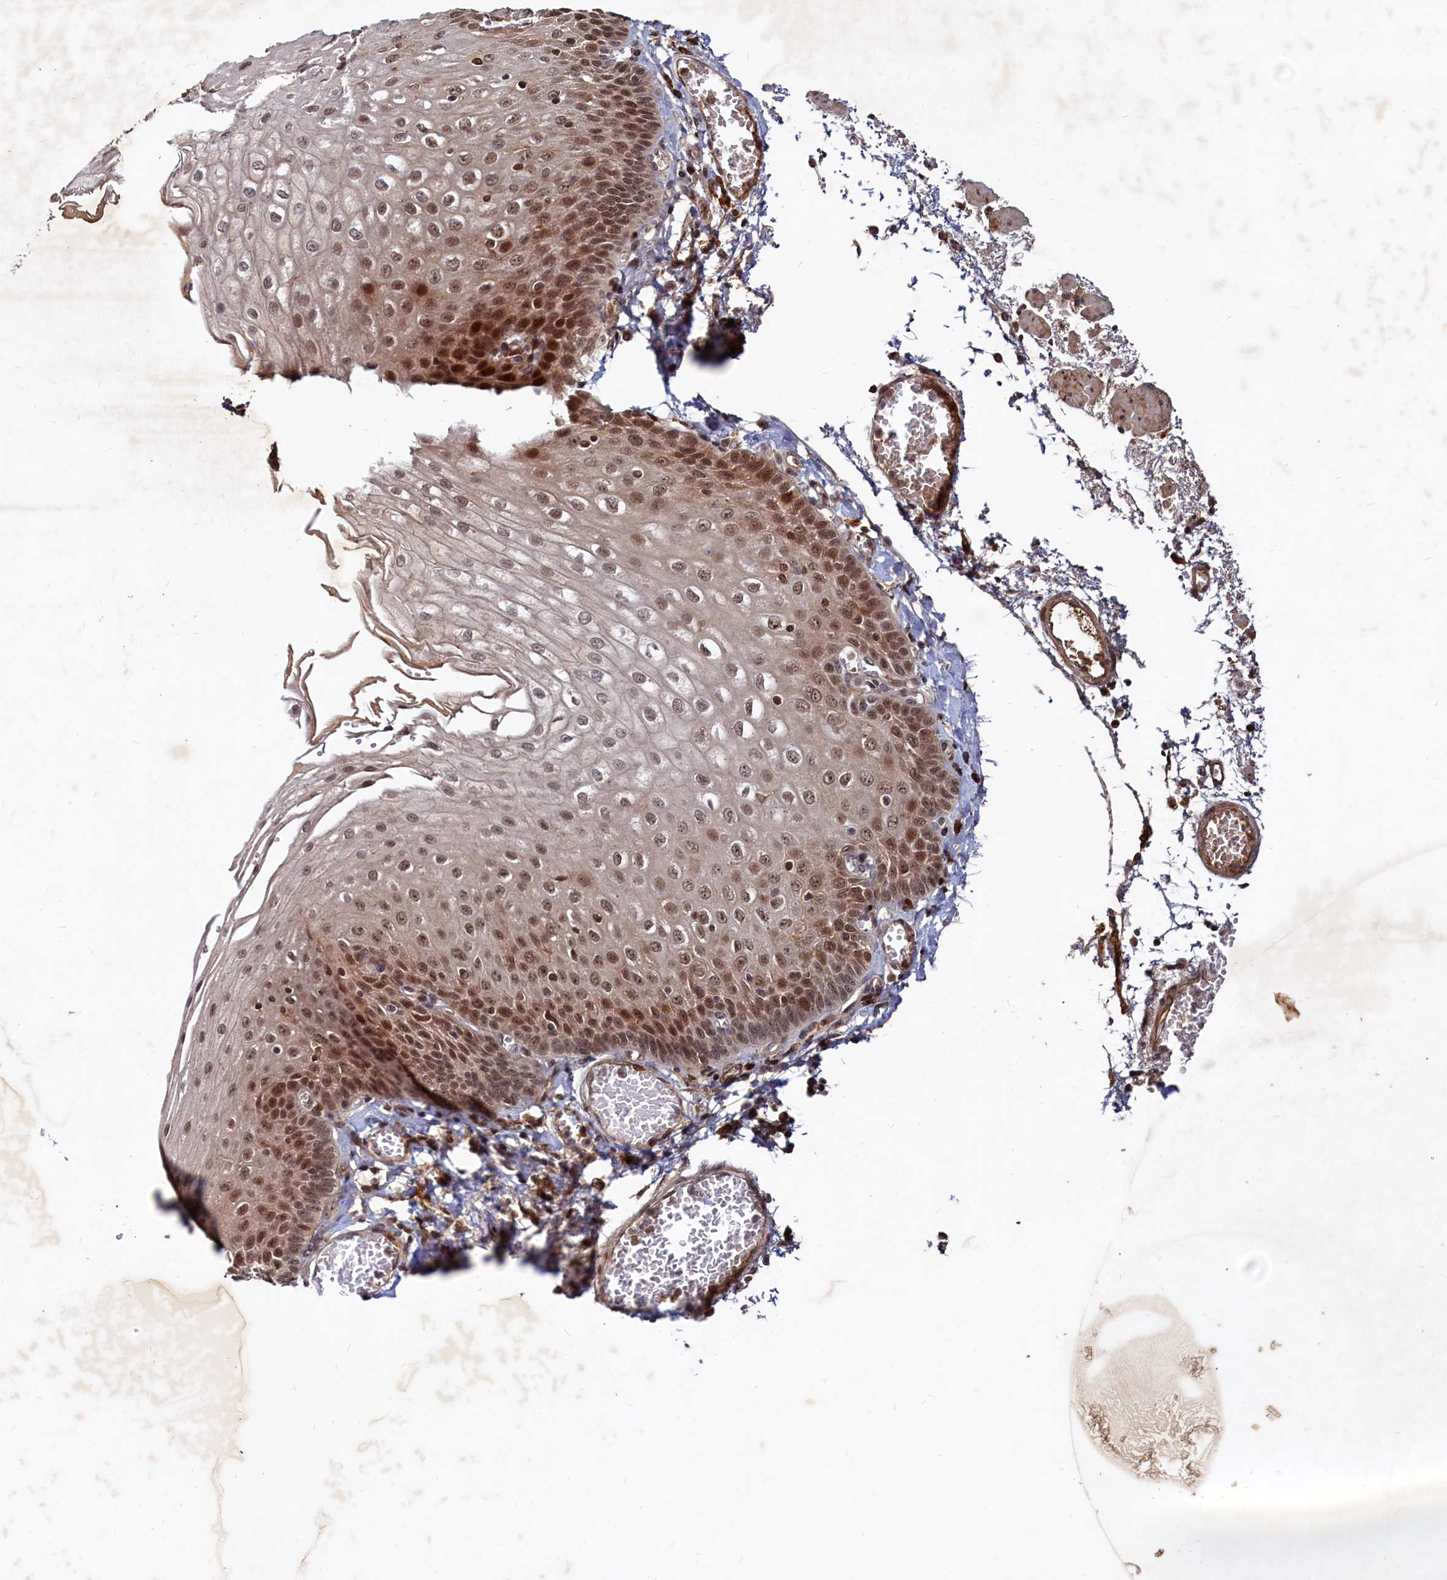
{"staining": {"intensity": "moderate", "quantity": ">75%", "location": "nuclear"}, "tissue": "esophagus", "cell_type": "Squamous epithelial cells", "image_type": "normal", "snomed": [{"axis": "morphology", "description": "Normal tissue, NOS"}, {"axis": "topography", "description": "Esophagus"}], "caption": "A medium amount of moderate nuclear positivity is seen in approximately >75% of squamous epithelial cells in unremarkable esophagus.", "gene": "TRAPPC4", "patient": {"sex": "male", "age": 81}}